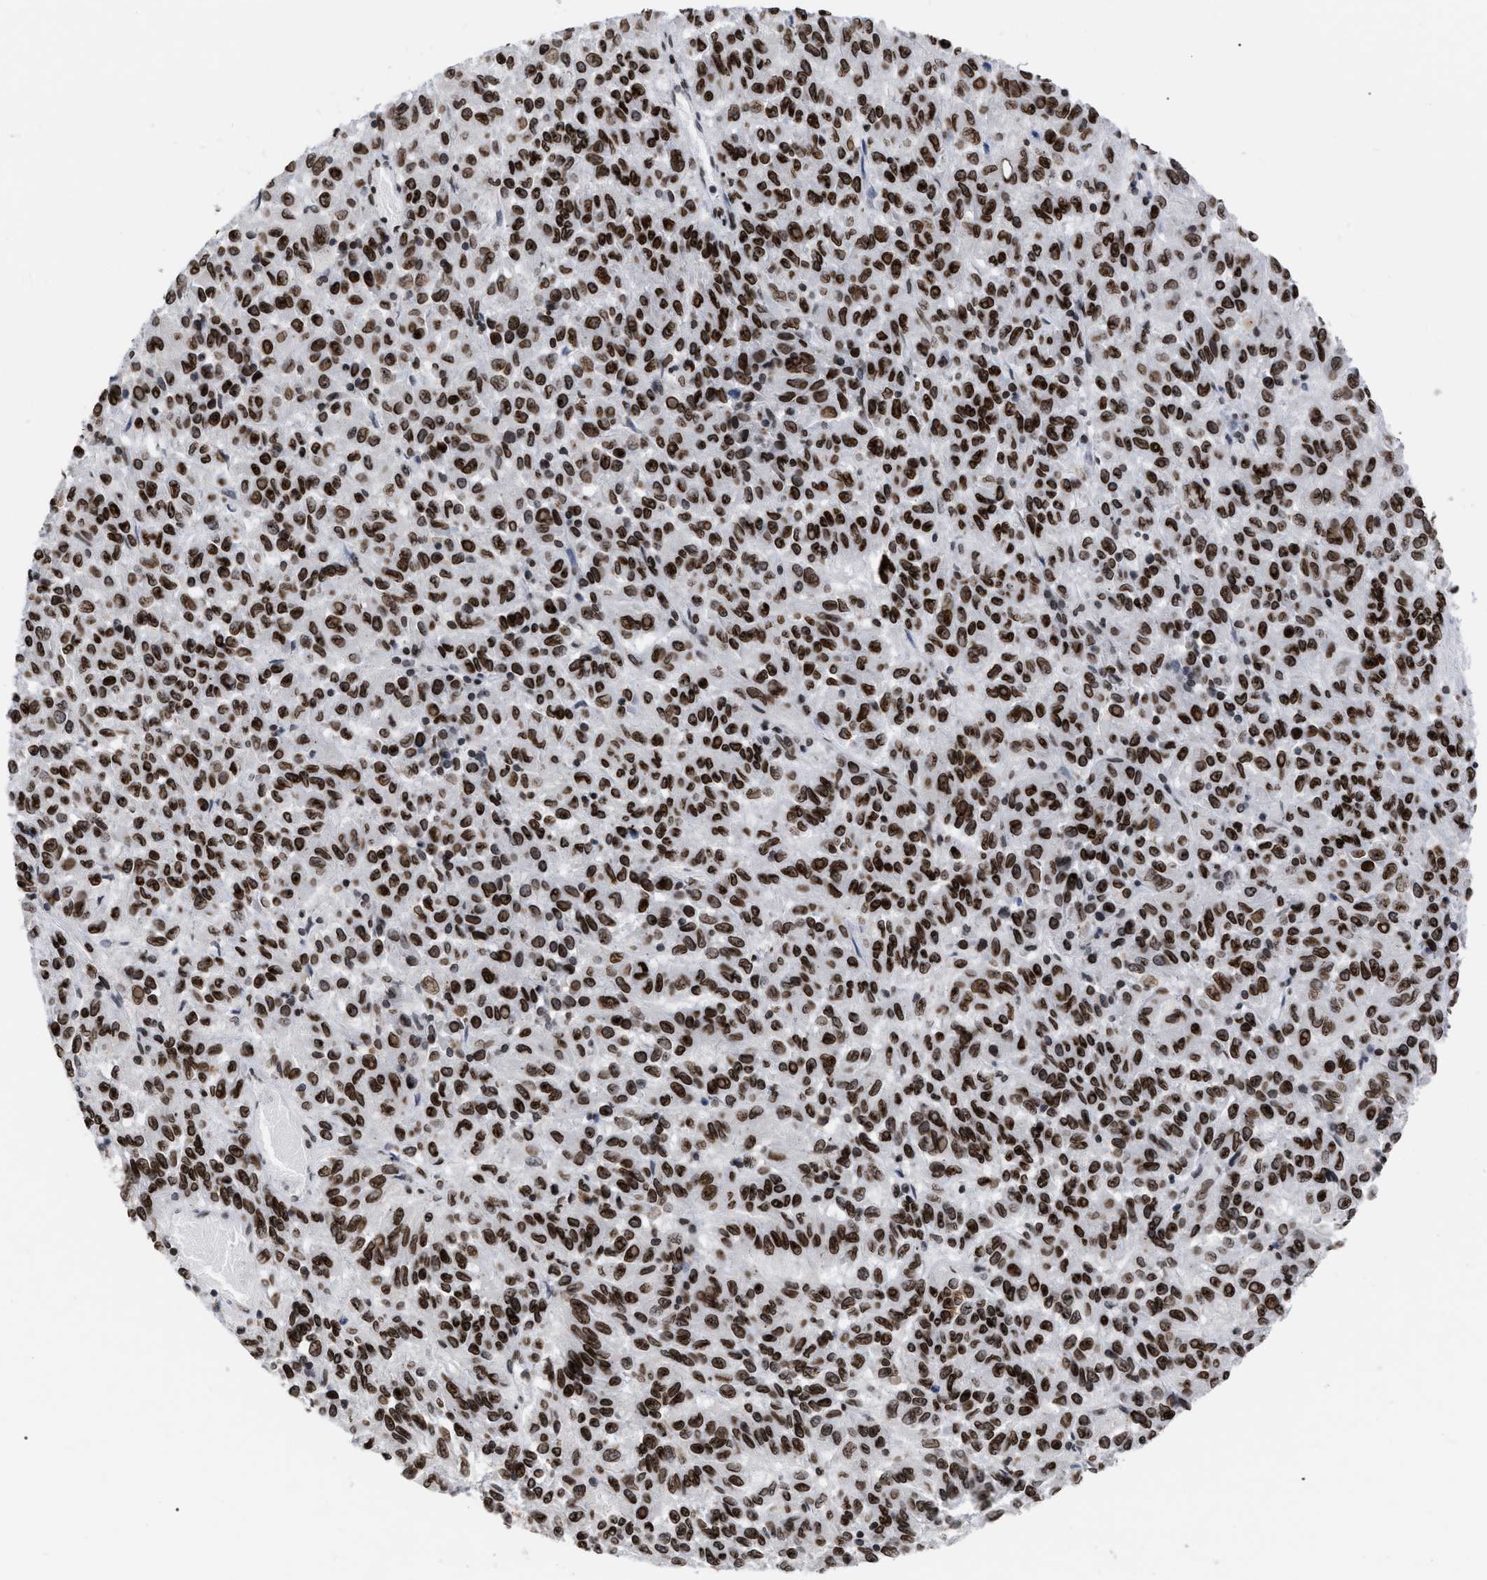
{"staining": {"intensity": "strong", "quantity": ">75%", "location": "nuclear"}, "tissue": "melanoma", "cell_type": "Tumor cells", "image_type": "cancer", "snomed": [{"axis": "morphology", "description": "Malignant melanoma, Metastatic site"}, {"axis": "topography", "description": "Lung"}], "caption": "High-magnification brightfield microscopy of melanoma stained with DAB (3,3'-diaminobenzidine) (brown) and counterstained with hematoxylin (blue). tumor cells exhibit strong nuclear staining is appreciated in approximately>75% of cells.", "gene": "TPR", "patient": {"sex": "male", "age": 64}}